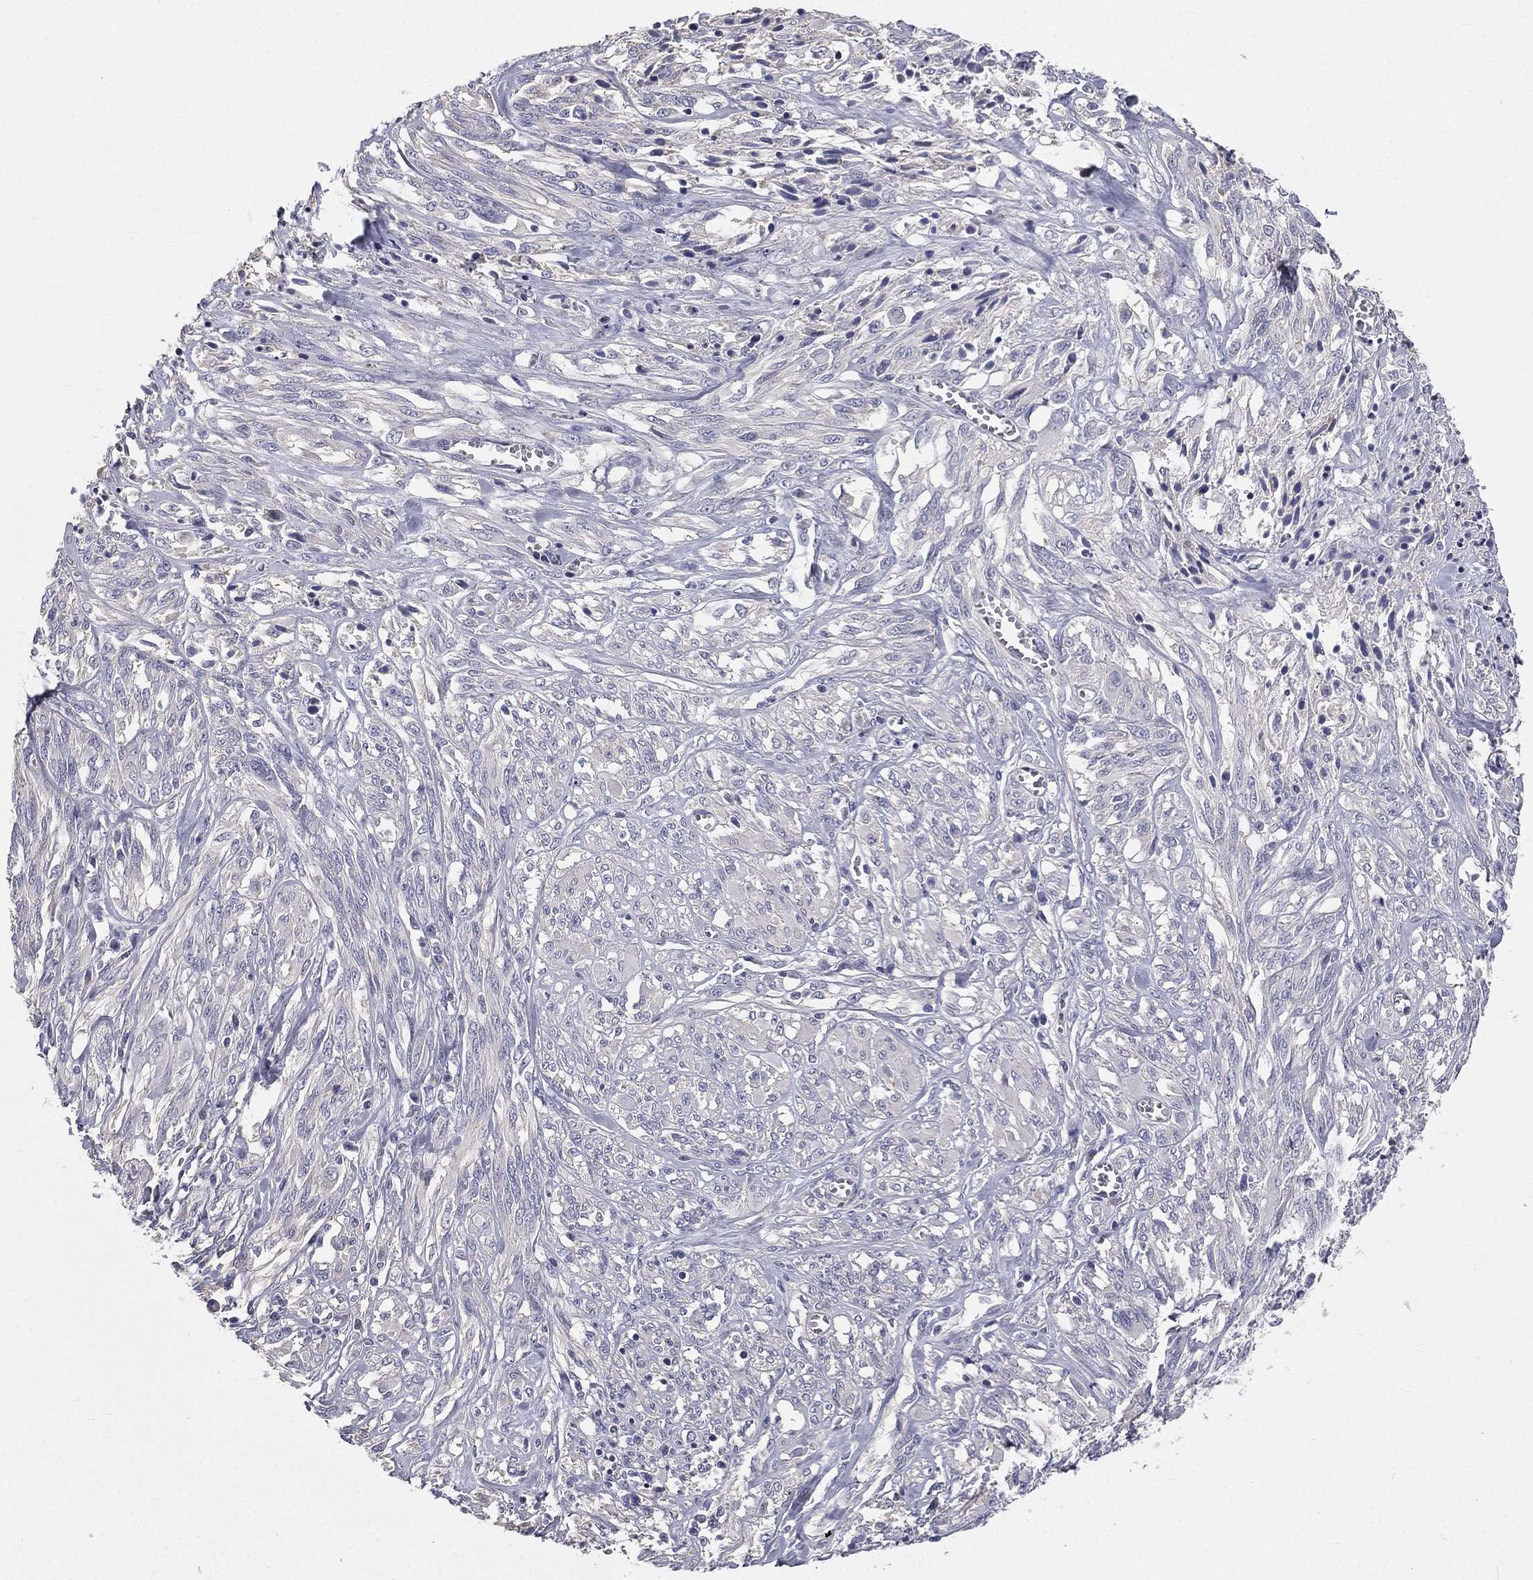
{"staining": {"intensity": "negative", "quantity": "none", "location": "none"}, "tissue": "melanoma", "cell_type": "Tumor cells", "image_type": "cancer", "snomed": [{"axis": "morphology", "description": "Malignant melanoma, NOS"}, {"axis": "topography", "description": "Skin"}], "caption": "High magnification brightfield microscopy of melanoma stained with DAB (3,3'-diaminobenzidine) (brown) and counterstained with hematoxylin (blue): tumor cells show no significant staining.", "gene": "MUC13", "patient": {"sex": "female", "age": 91}}